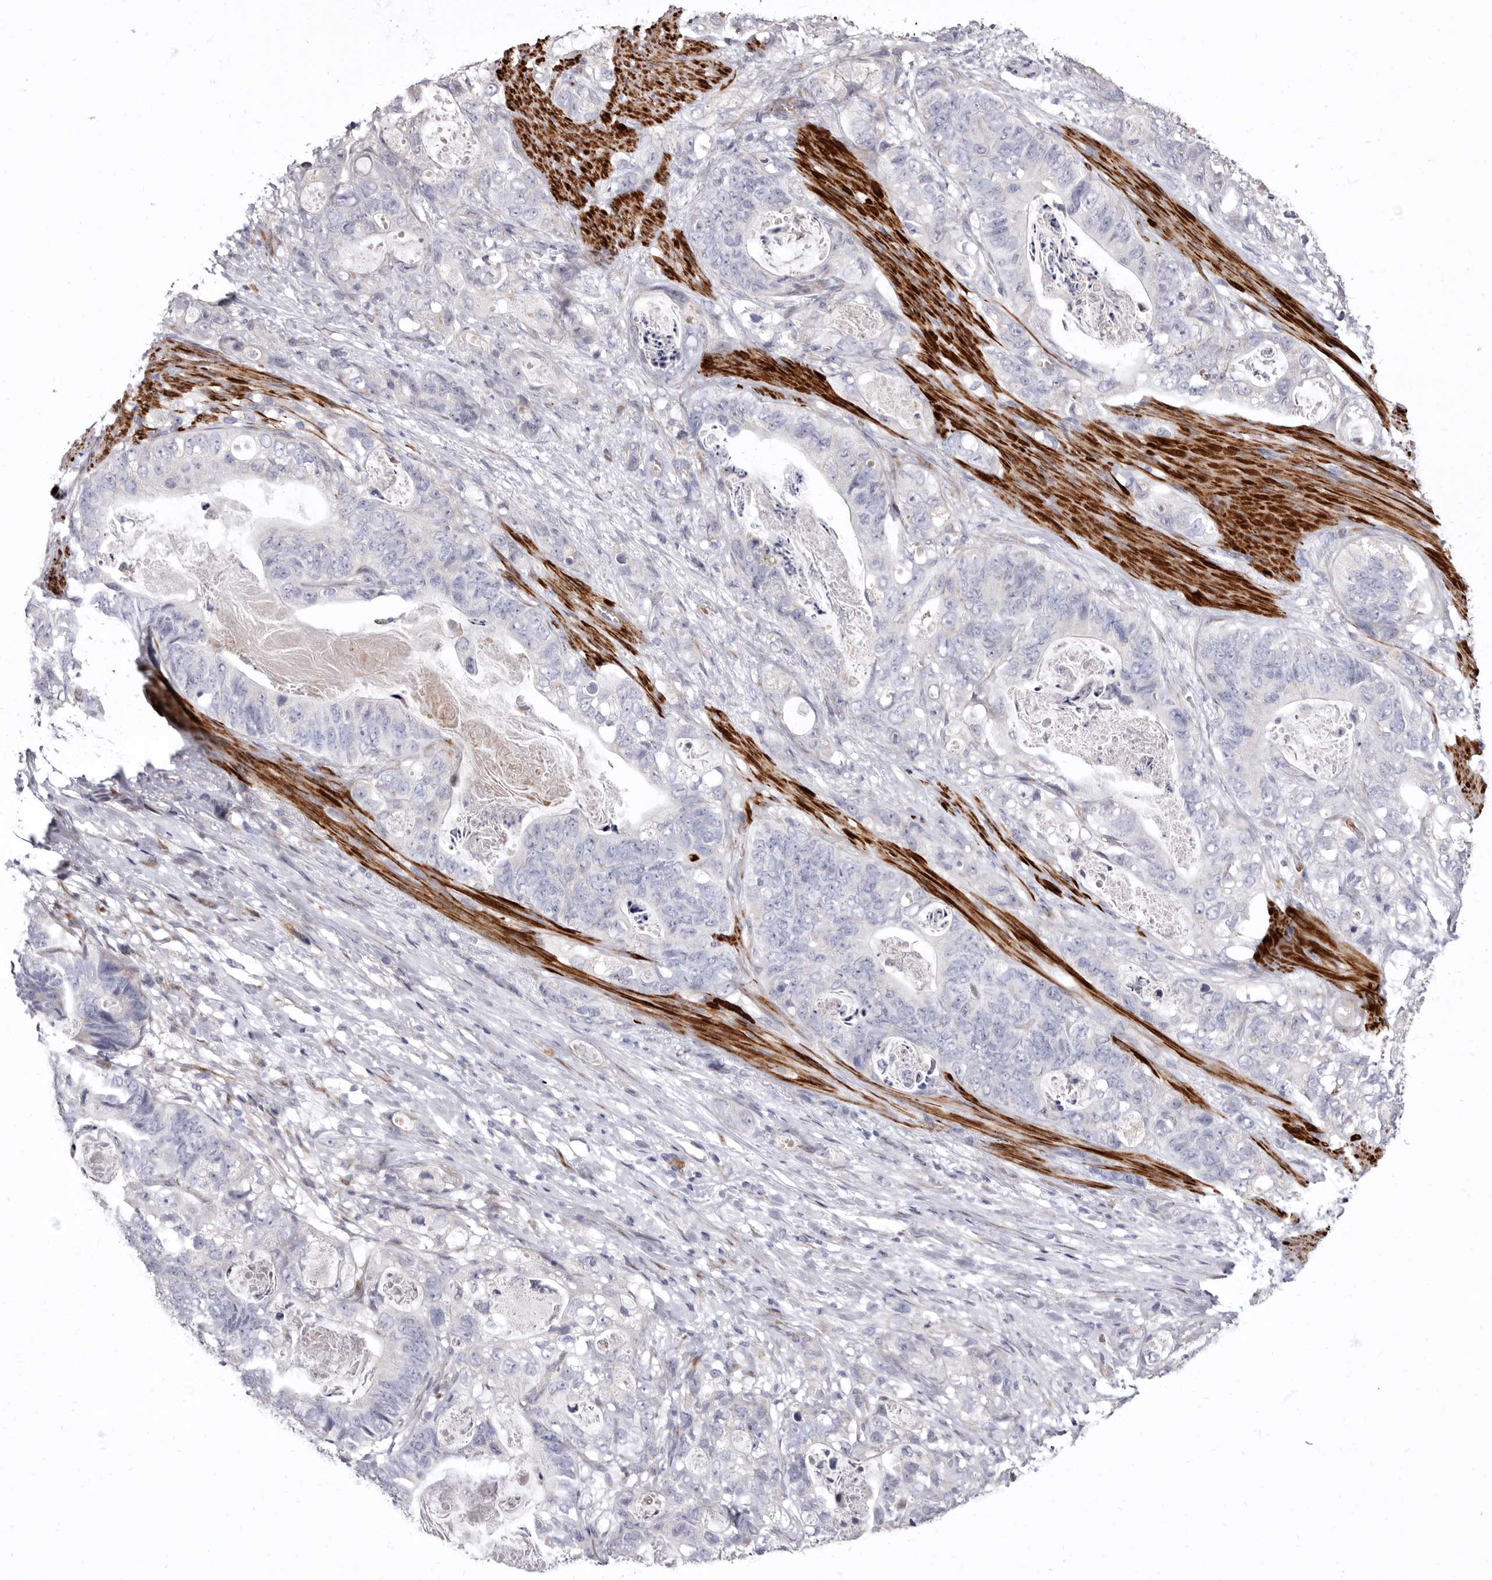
{"staining": {"intensity": "negative", "quantity": "none", "location": "none"}, "tissue": "stomach cancer", "cell_type": "Tumor cells", "image_type": "cancer", "snomed": [{"axis": "morphology", "description": "Normal tissue, NOS"}, {"axis": "morphology", "description": "Adenocarcinoma, NOS"}, {"axis": "topography", "description": "Stomach"}], "caption": "Stomach adenocarcinoma was stained to show a protein in brown. There is no significant staining in tumor cells.", "gene": "AIDA", "patient": {"sex": "female", "age": 89}}